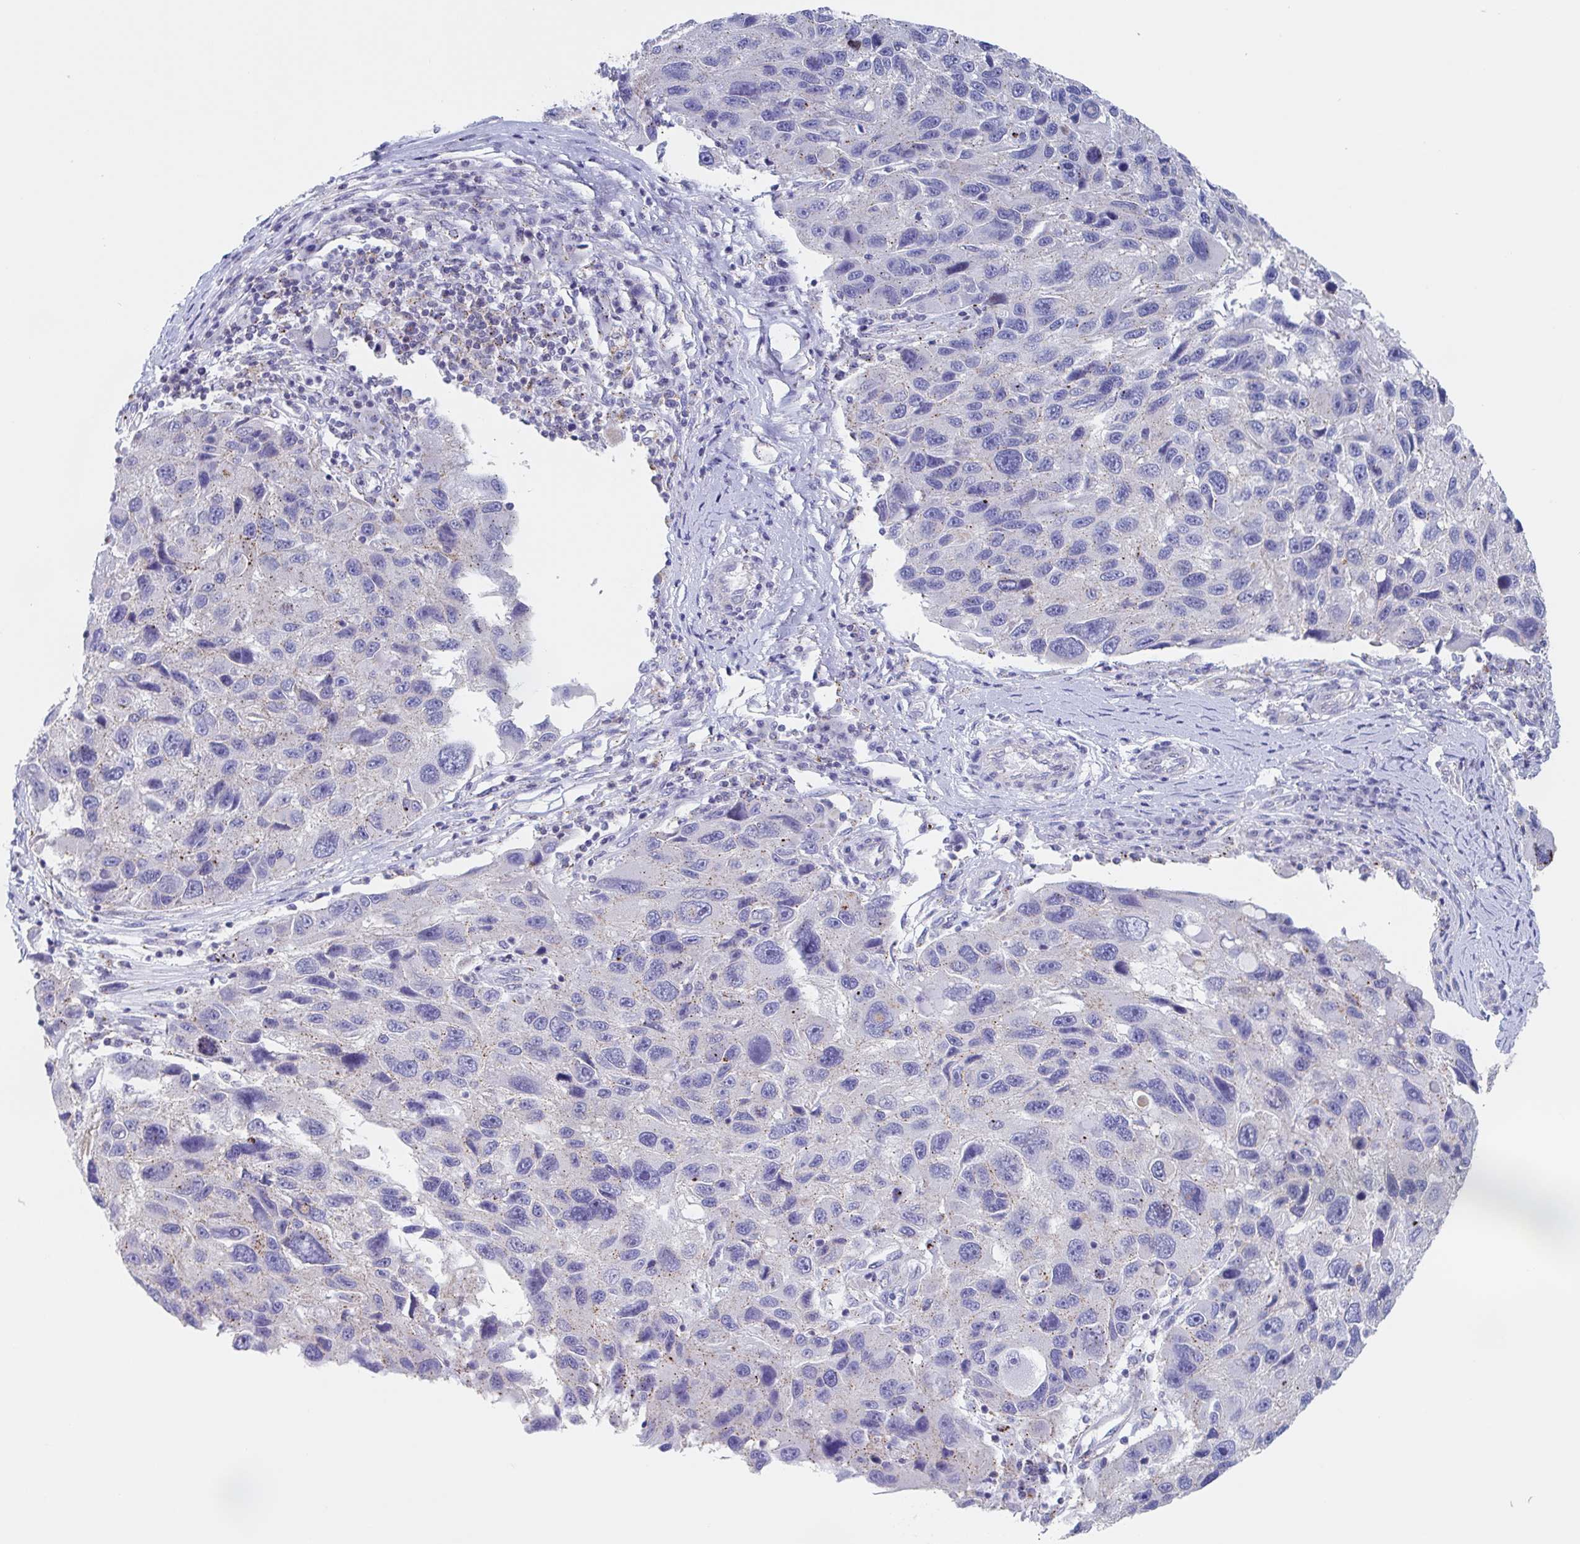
{"staining": {"intensity": "negative", "quantity": "none", "location": "none"}, "tissue": "melanoma", "cell_type": "Tumor cells", "image_type": "cancer", "snomed": [{"axis": "morphology", "description": "Malignant melanoma, NOS"}, {"axis": "topography", "description": "Skin"}], "caption": "DAB (3,3'-diaminobenzidine) immunohistochemical staining of malignant melanoma exhibits no significant staining in tumor cells. (DAB (3,3'-diaminobenzidine) immunohistochemistry (IHC) with hematoxylin counter stain).", "gene": "CHMP5", "patient": {"sex": "male", "age": 53}}